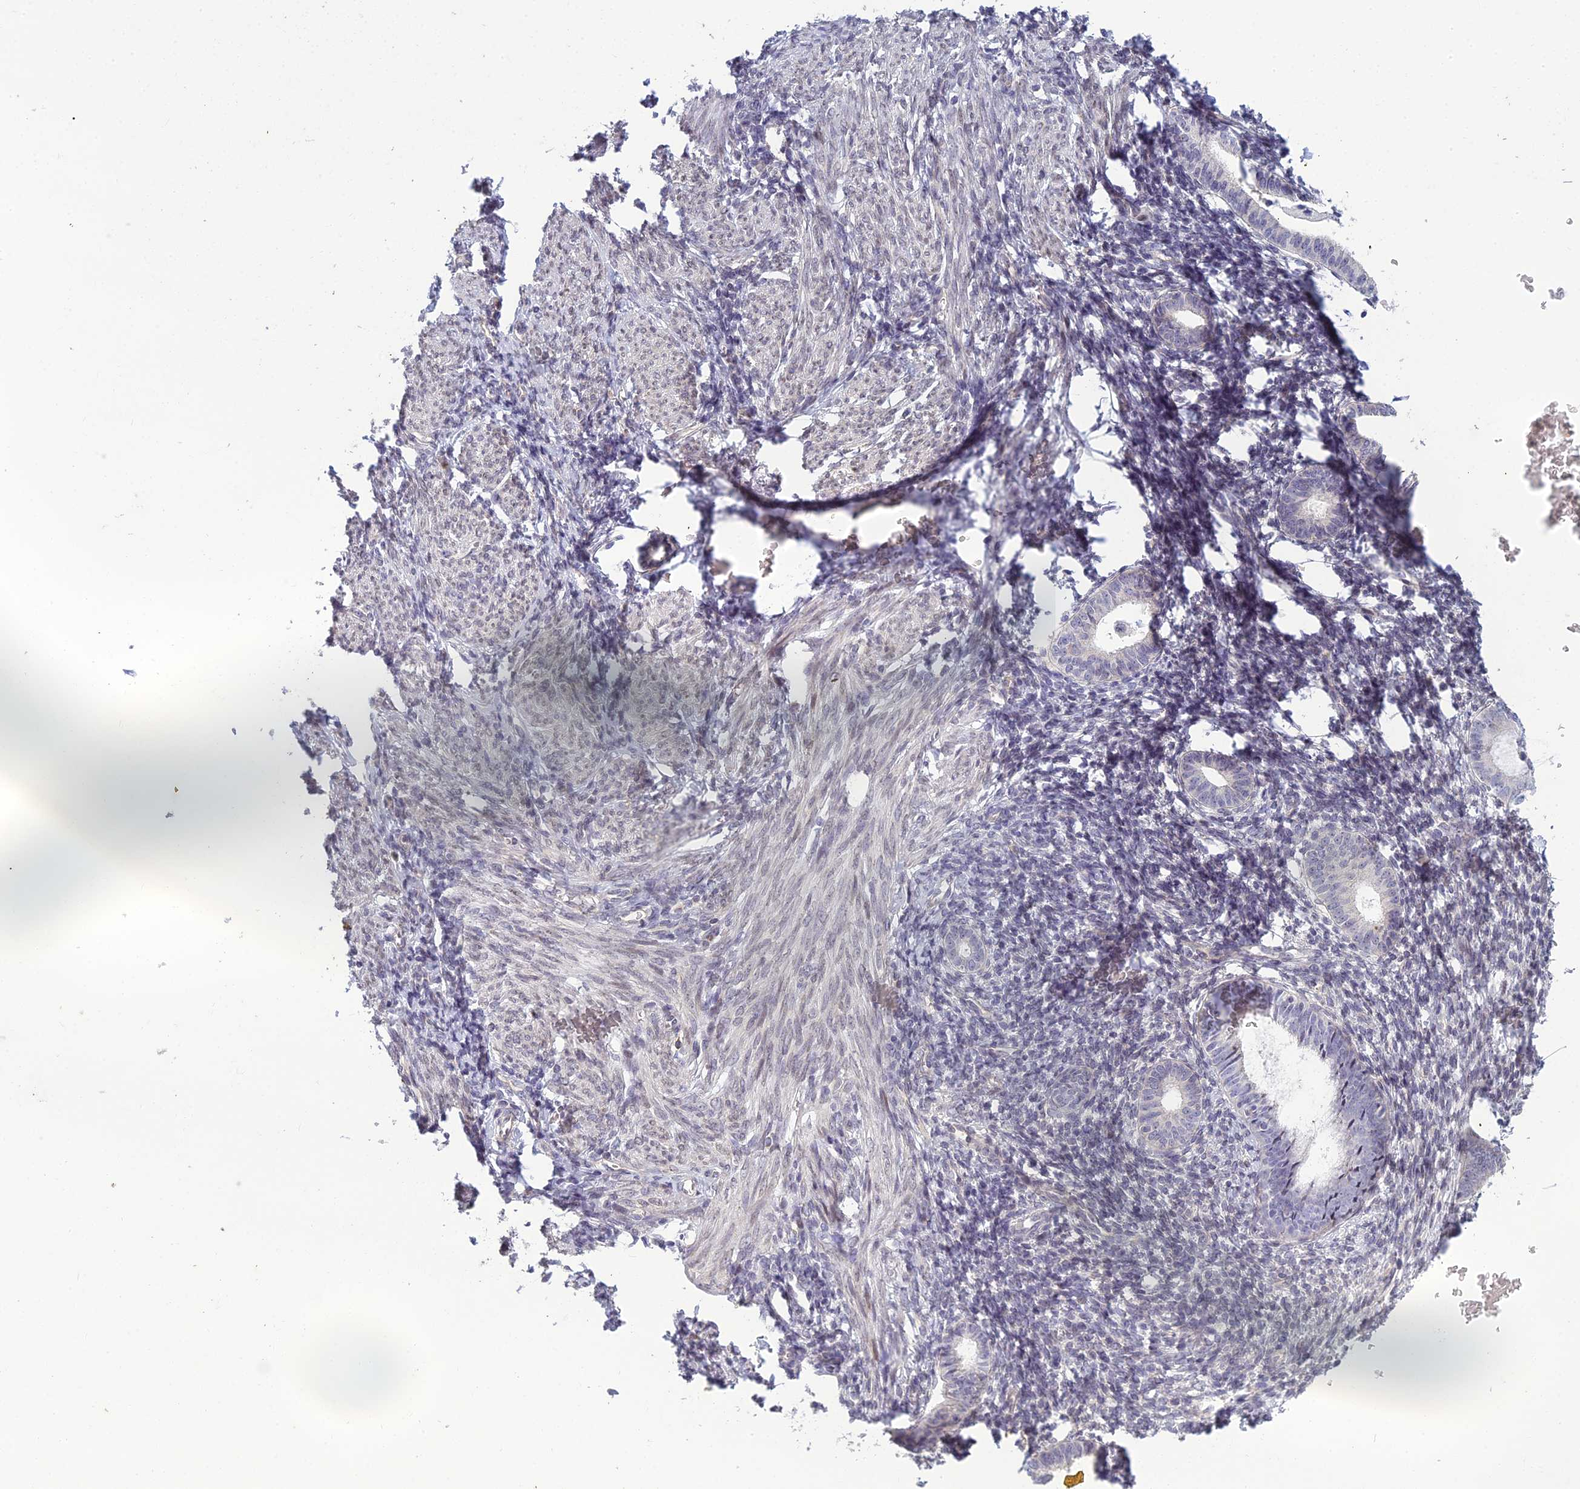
{"staining": {"intensity": "negative", "quantity": "none", "location": "none"}, "tissue": "endometrium", "cell_type": "Cells in endometrial stroma", "image_type": "normal", "snomed": [{"axis": "morphology", "description": "Normal tissue, NOS"}, {"axis": "morphology", "description": "Adenocarcinoma, NOS"}, {"axis": "topography", "description": "Endometrium"}], "caption": "Immunohistochemical staining of benign endometrium exhibits no significant positivity in cells in endometrial stroma. (DAB (3,3'-diaminobenzidine) immunohistochemistry with hematoxylin counter stain).", "gene": "DTX2", "patient": {"sex": "female", "age": 57}}